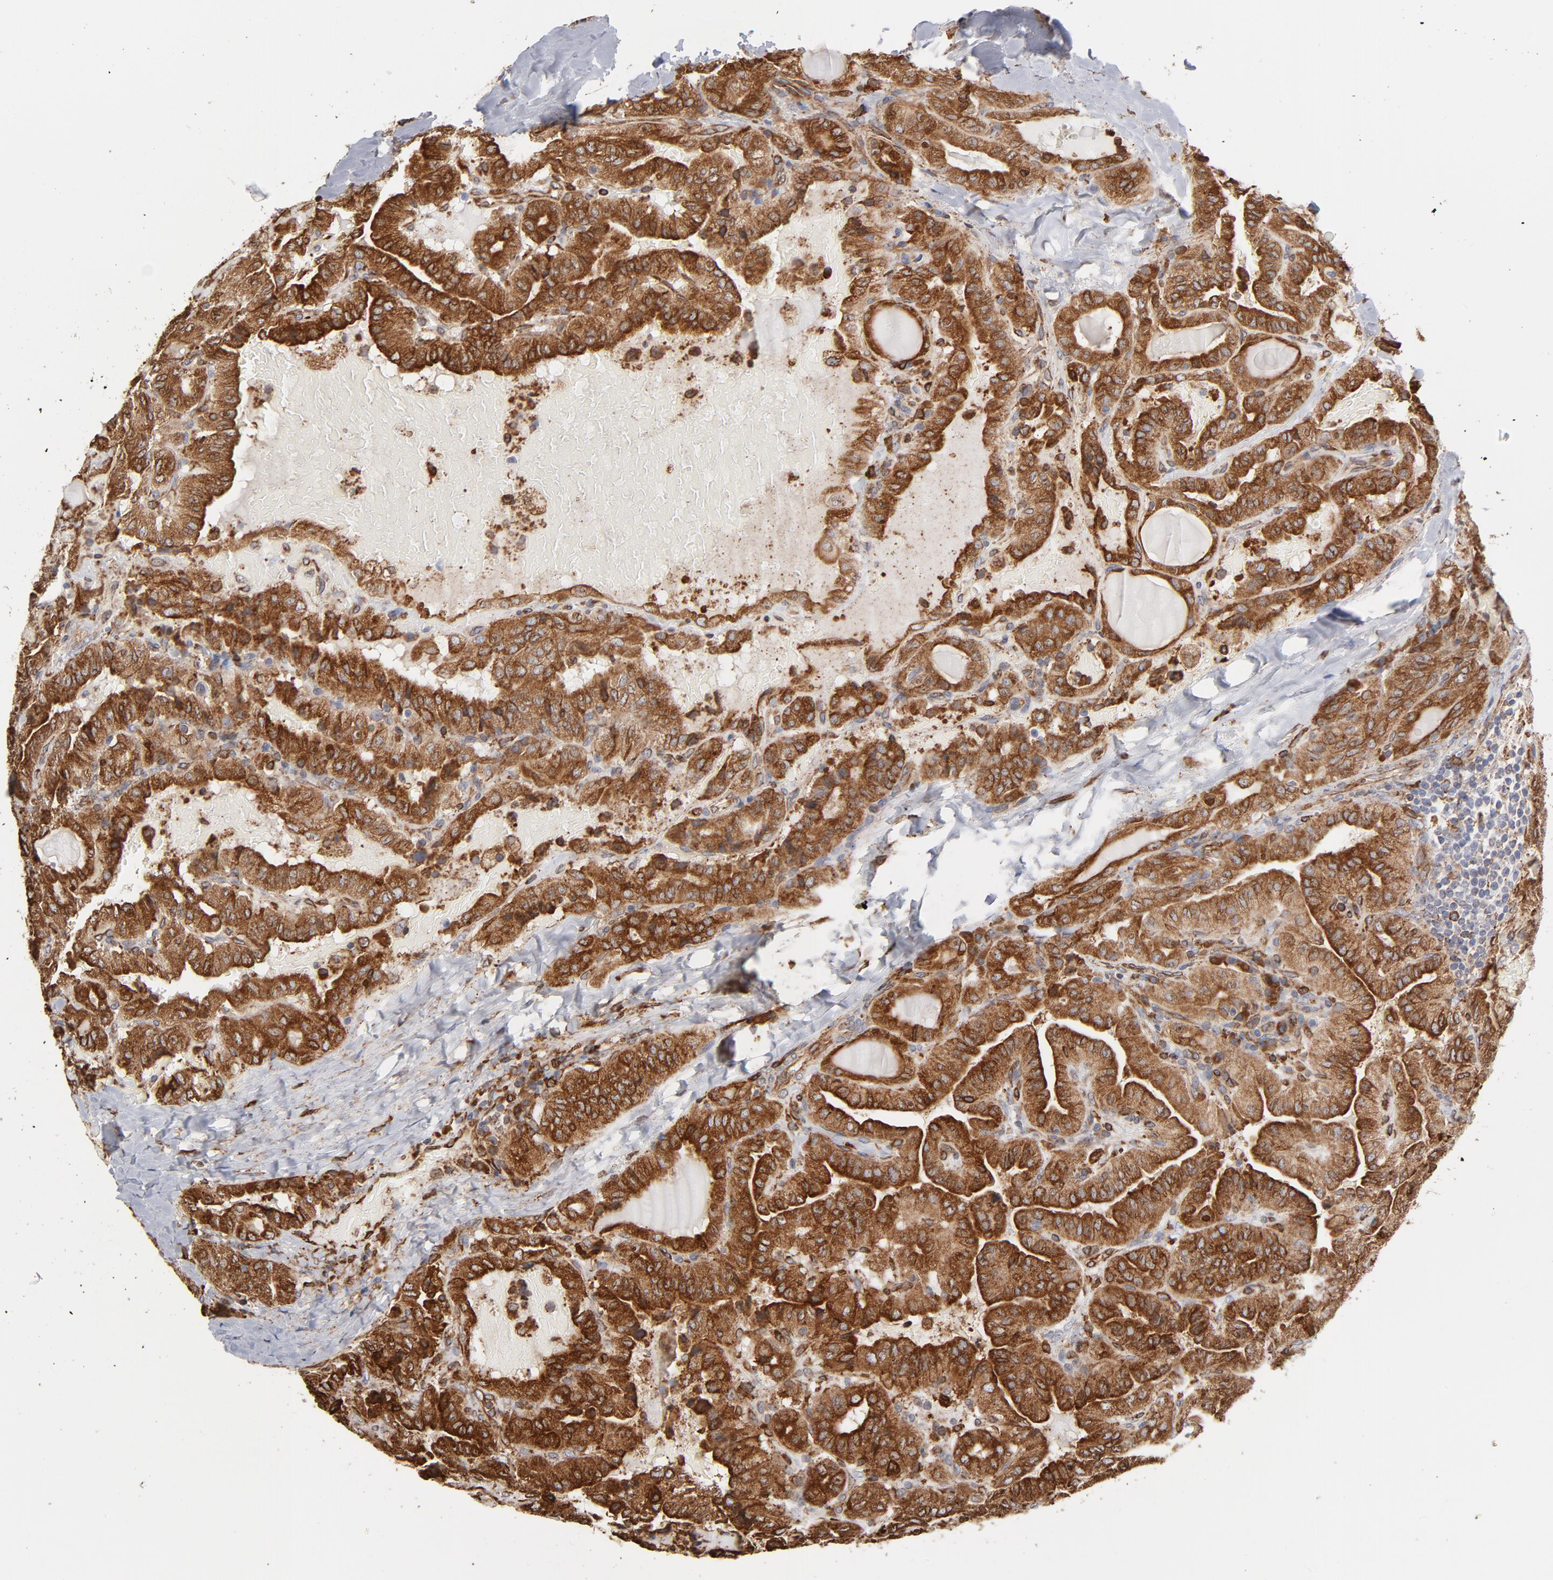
{"staining": {"intensity": "strong", "quantity": ">75%", "location": "cytoplasmic/membranous"}, "tissue": "thyroid cancer", "cell_type": "Tumor cells", "image_type": "cancer", "snomed": [{"axis": "morphology", "description": "Papillary adenocarcinoma, NOS"}, {"axis": "topography", "description": "Thyroid gland"}], "caption": "Immunohistochemistry (IHC) image of neoplastic tissue: thyroid cancer (papillary adenocarcinoma) stained using immunohistochemistry (IHC) shows high levels of strong protein expression localized specifically in the cytoplasmic/membranous of tumor cells, appearing as a cytoplasmic/membranous brown color.", "gene": "CANX", "patient": {"sex": "male", "age": 77}}